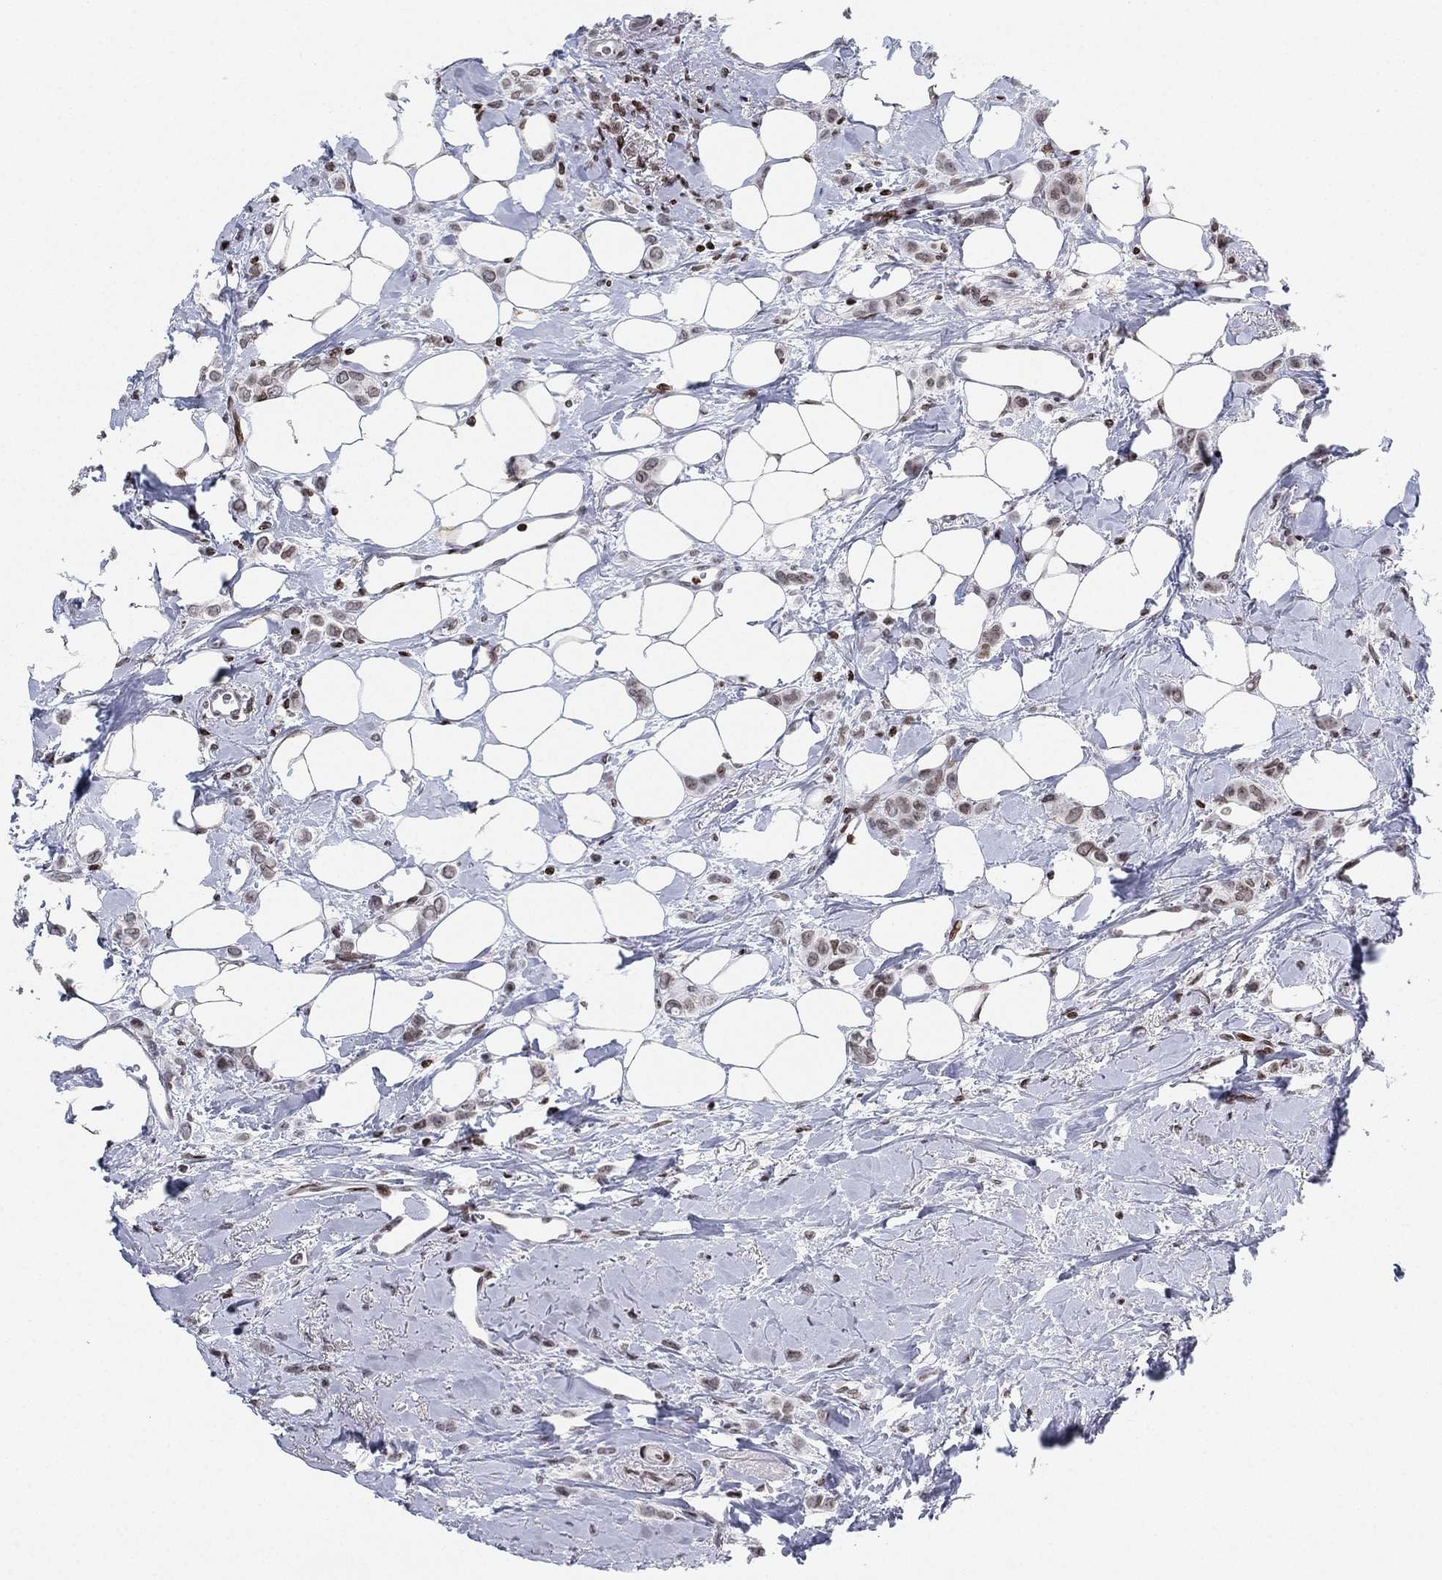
{"staining": {"intensity": "weak", "quantity": "<25%", "location": "nuclear"}, "tissue": "breast cancer", "cell_type": "Tumor cells", "image_type": "cancer", "snomed": [{"axis": "morphology", "description": "Lobular carcinoma"}, {"axis": "topography", "description": "Breast"}], "caption": "Tumor cells show no significant protein staining in breast cancer.", "gene": "MFSD14A", "patient": {"sex": "female", "age": 66}}